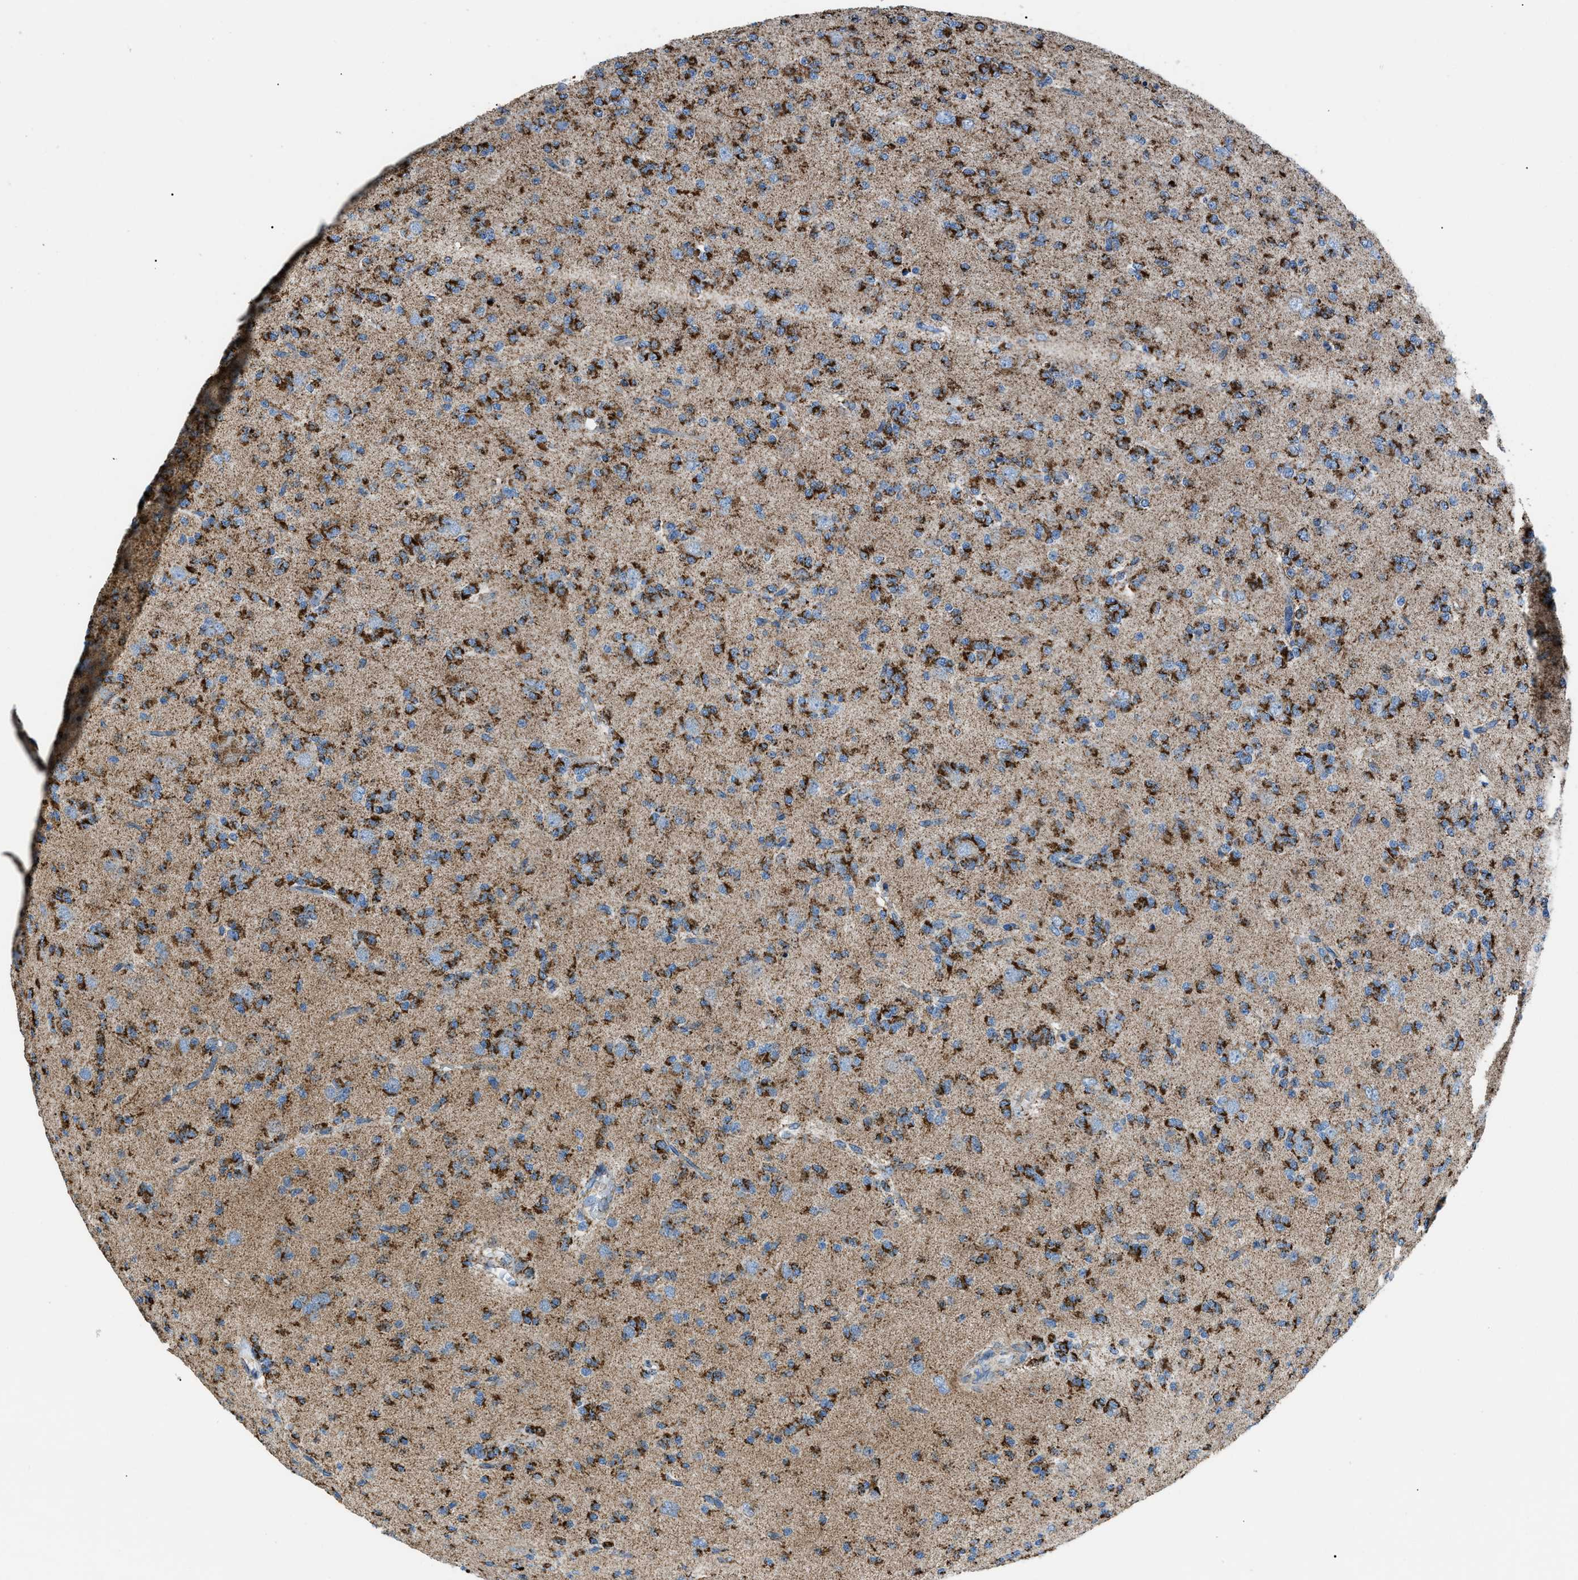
{"staining": {"intensity": "strong", "quantity": ">75%", "location": "cytoplasmic/membranous"}, "tissue": "glioma", "cell_type": "Tumor cells", "image_type": "cancer", "snomed": [{"axis": "morphology", "description": "Glioma, malignant, Low grade"}, {"axis": "topography", "description": "Brain"}], "caption": "Immunohistochemical staining of glioma reveals high levels of strong cytoplasmic/membranous staining in about >75% of tumor cells. (DAB (3,3'-diaminobenzidine) IHC with brightfield microscopy, high magnification).", "gene": "PHB2", "patient": {"sex": "male", "age": 38}}